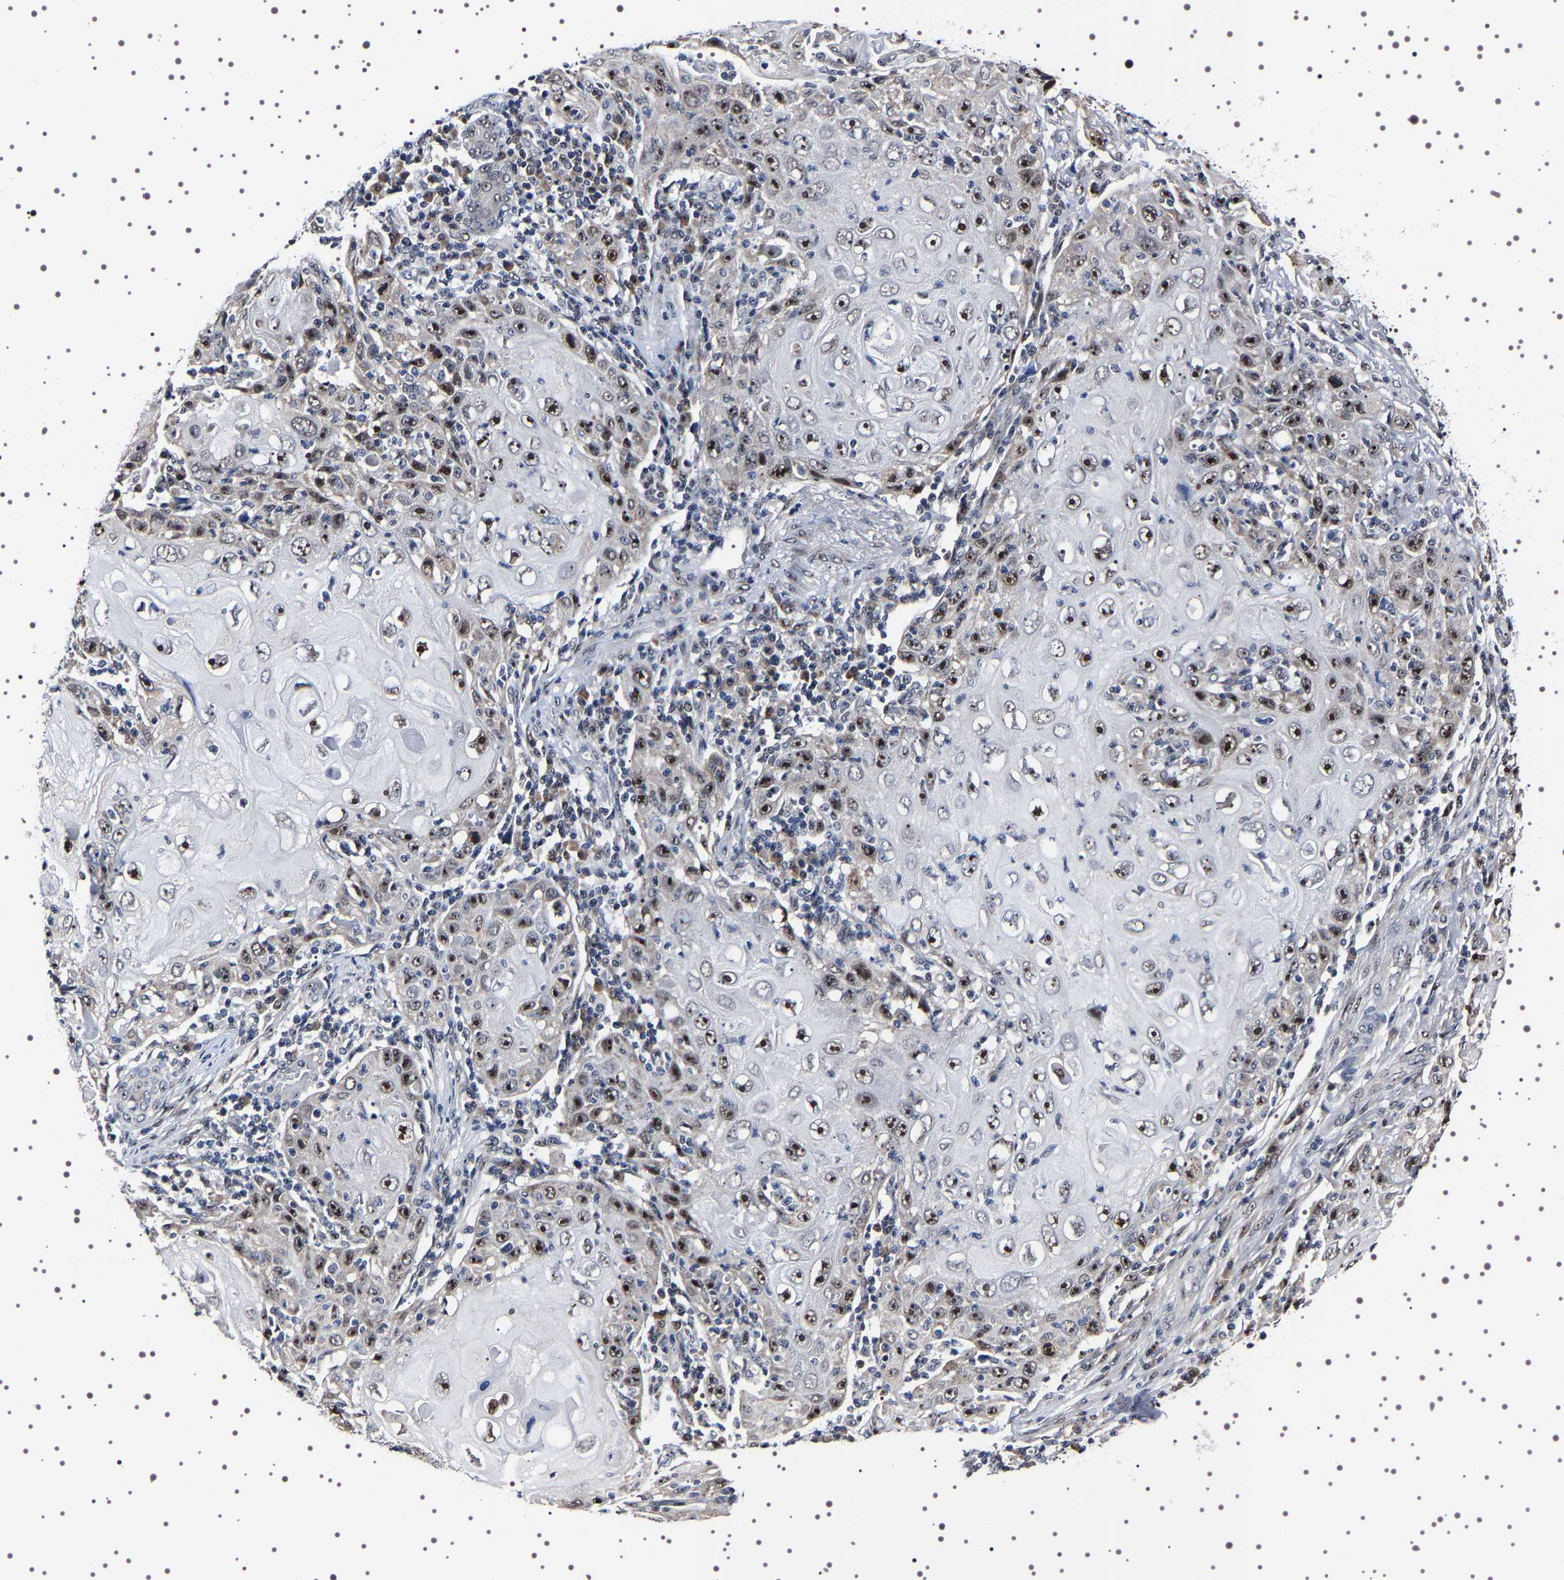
{"staining": {"intensity": "strong", "quantity": ">75%", "location": "nuclear"}, "tissue": "skin cancer", "cell_type": "Tumor cells", "image_type": "cancer", "snomed": [{"axis": "morphology", "description": "Squamous cell carcinoma, NOS"}, {"axis": "topography", "description": "Skin"}], "caption": "The histopathology image demonstrates immunohistochemical staining of skin squamous cell carcinoma. There is strong nuclear positivity is identified in about >75% of tumor cells. The staining was performed using DAB (3,3'-diaminobenzidine) to visualize the protein expression in brown, while the nuclei were stained in blue with hematoxylin (Magnification: 20x).", "gene": "GNL3", "patient": {"sex": "female", "age": 88}}